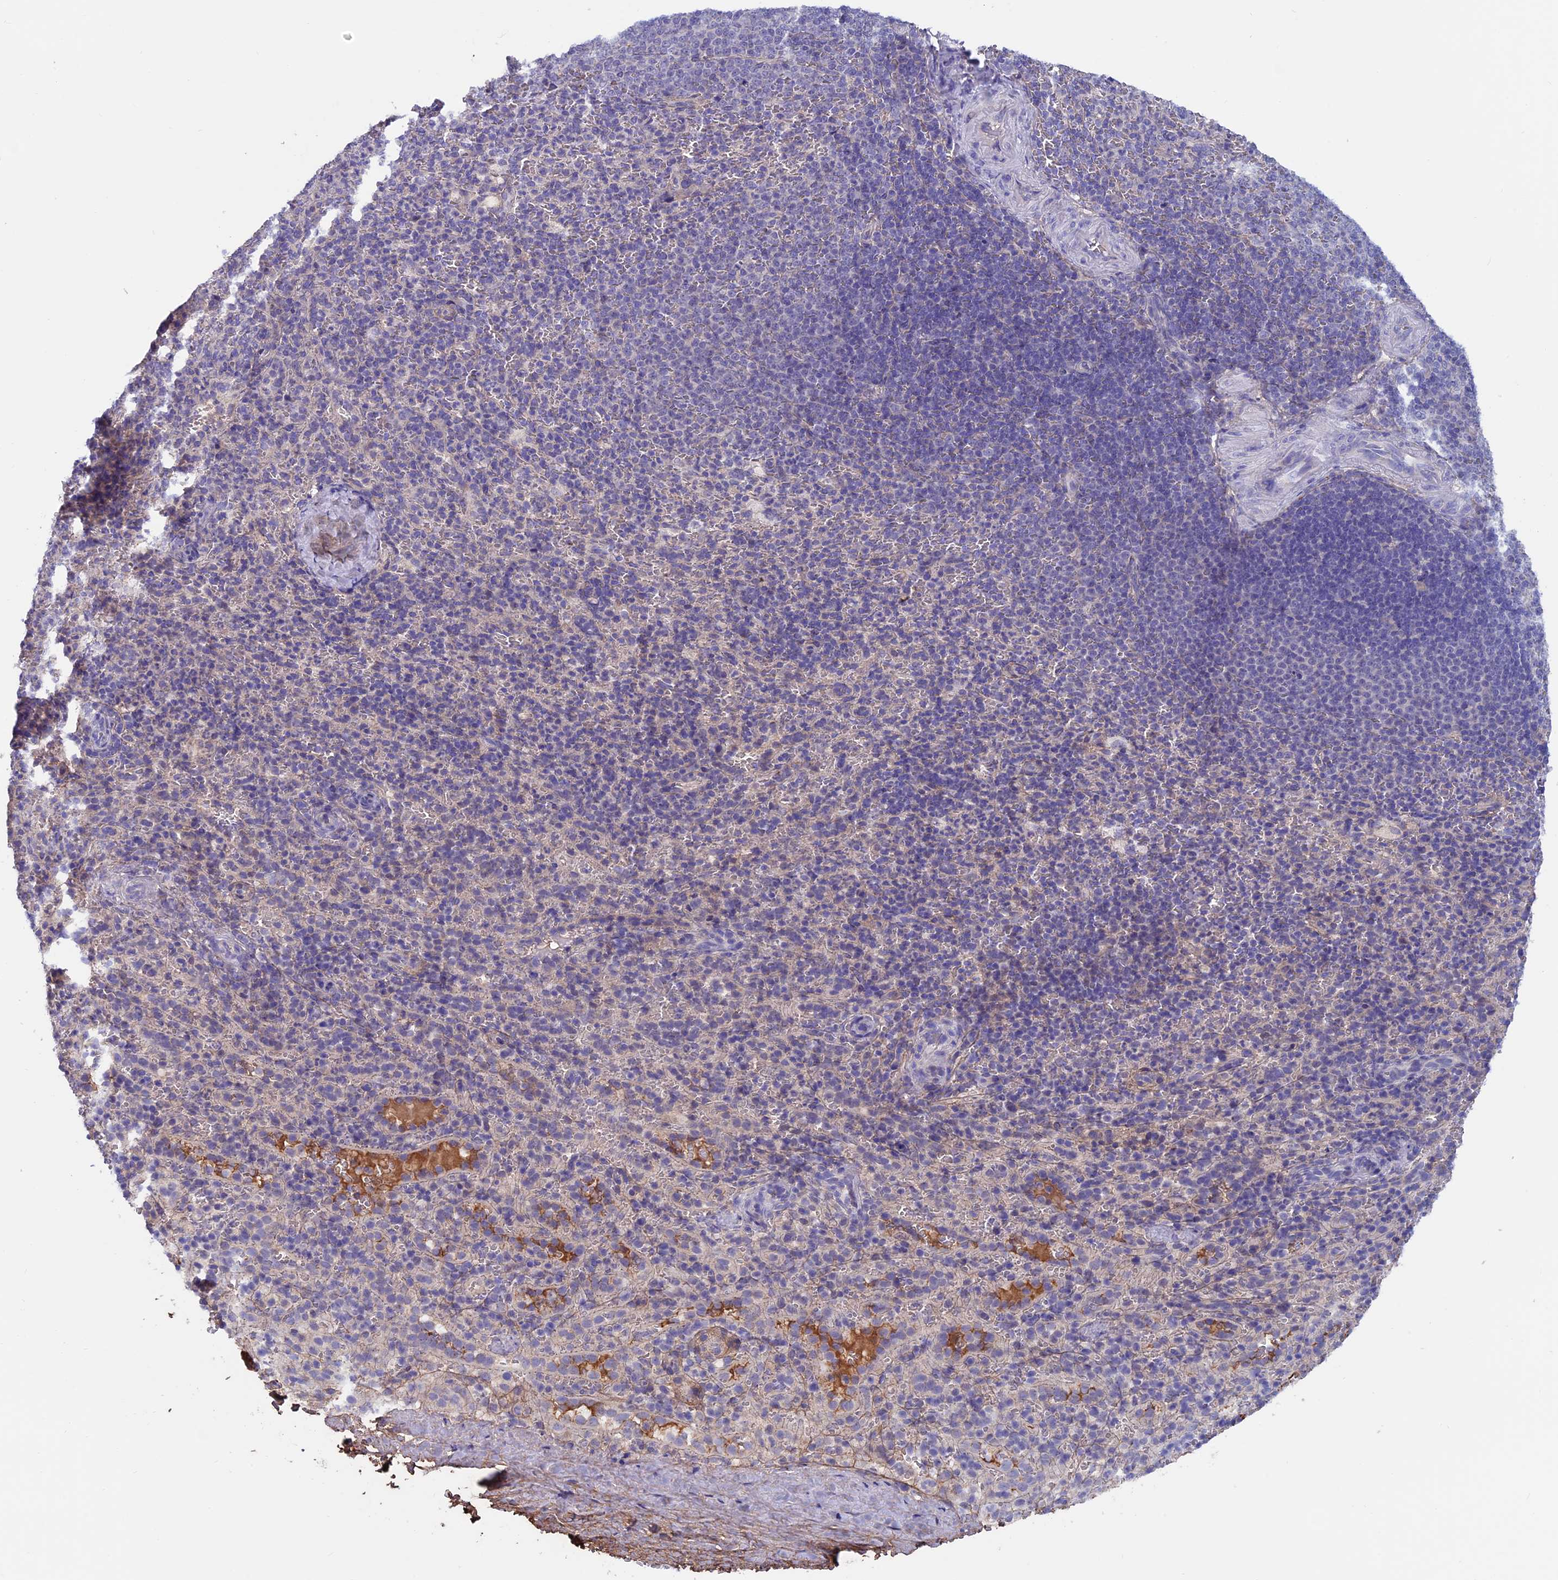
{"staining": {"intensity": "negative", "quantity": "none", "location": "none"}, "tissue": "spleen", "cell_type": "Cells in red pulp", "image_type": "normal", "snomed": [{"axis": "morphology", "description": "Normal tissue, NOS"}, {"axis": "topography", "description": "Spleen"}], "caption": "Image shows no protein staining in cells in red pulp of normal spleen. (Brightfield microscopy of DAB (3,3'-diaminobenzidine) immunohistochemistry at high magnification).", "gene": "COL4A3", "patient": {"sex": "female", "age": 21}}